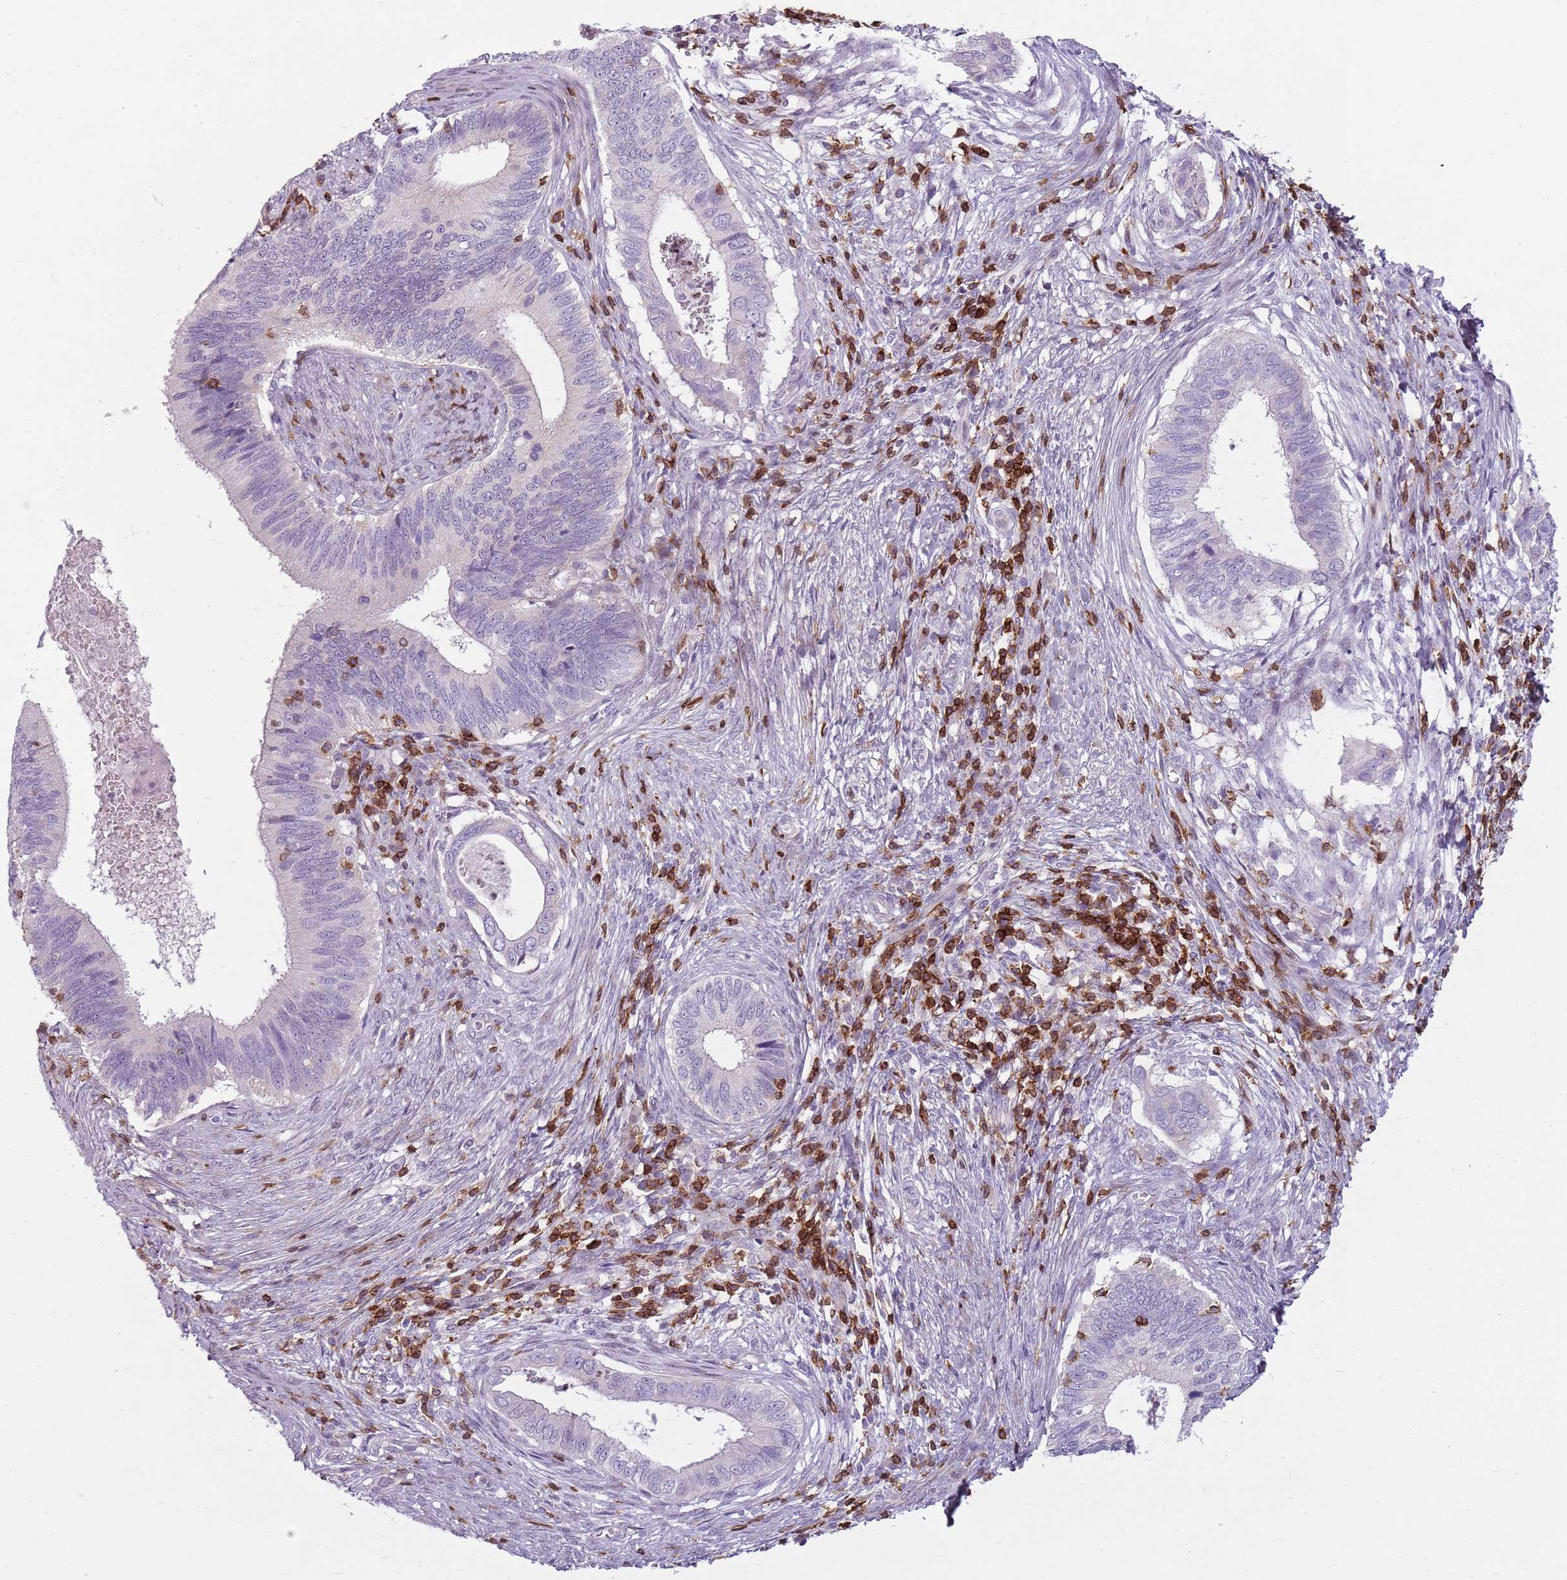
{"staining": {"intensity": "negative", "quantity": "none", "location": "none"}, "tissue": "cervical cancer", "cell_type": "Tumor cells", "image_type": "cancer", "snomed": [{"axis": "morphology", "description": "Adenocarcinoma, NOS"}, {"axis": "topography", "description": "Cervix"}], "caption": "Immunohistochemistry (IHC) of human cervical cancer exhibits no positivity in tumor cells.", "gene": "ZNF583", "patient": {"sex": "female", "age": 42}}